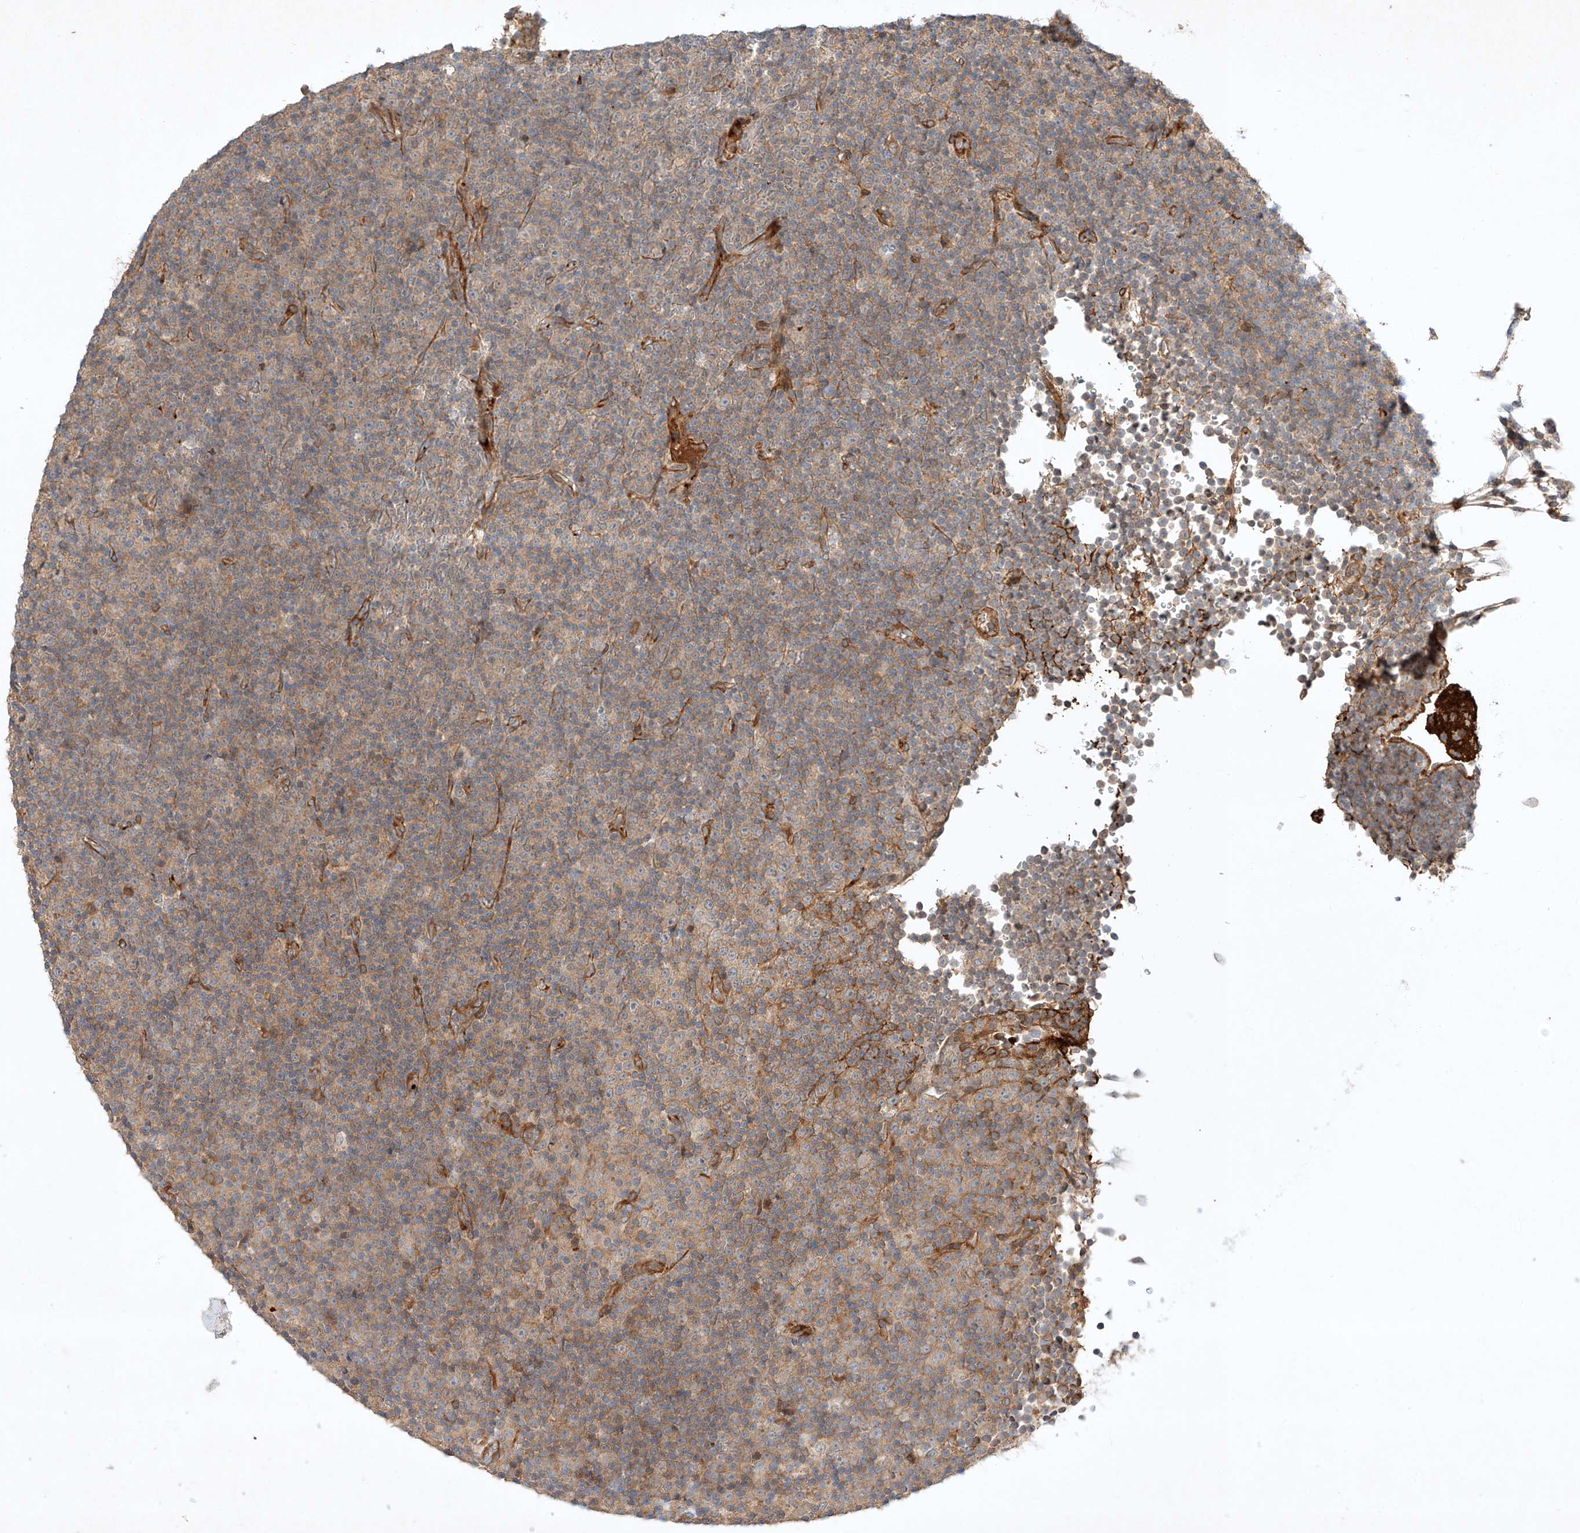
{"staining": {"intensity": "weak", "quantity": "25%-75%", "location": "cytoplasmic/membranous"}, "tissue": "lymphoma", "cell_type": "Tumor cells", "image_type": "cancer", "snomed": [{"axis": "morphology", "description": "Malignant lymphoma, non-Hodgkin's type, Low grade"}, {"axis": "topography", "description": "Lymph node"}], "caption": "Lymphoma stained with immunohistochemistry (IHC) exhibits weak cytoplasmic/membranous expression in about 25%-75% of tumor cells.", "gene": "ARHGAP33", "patient": {"sex": "female", "age": 67}}